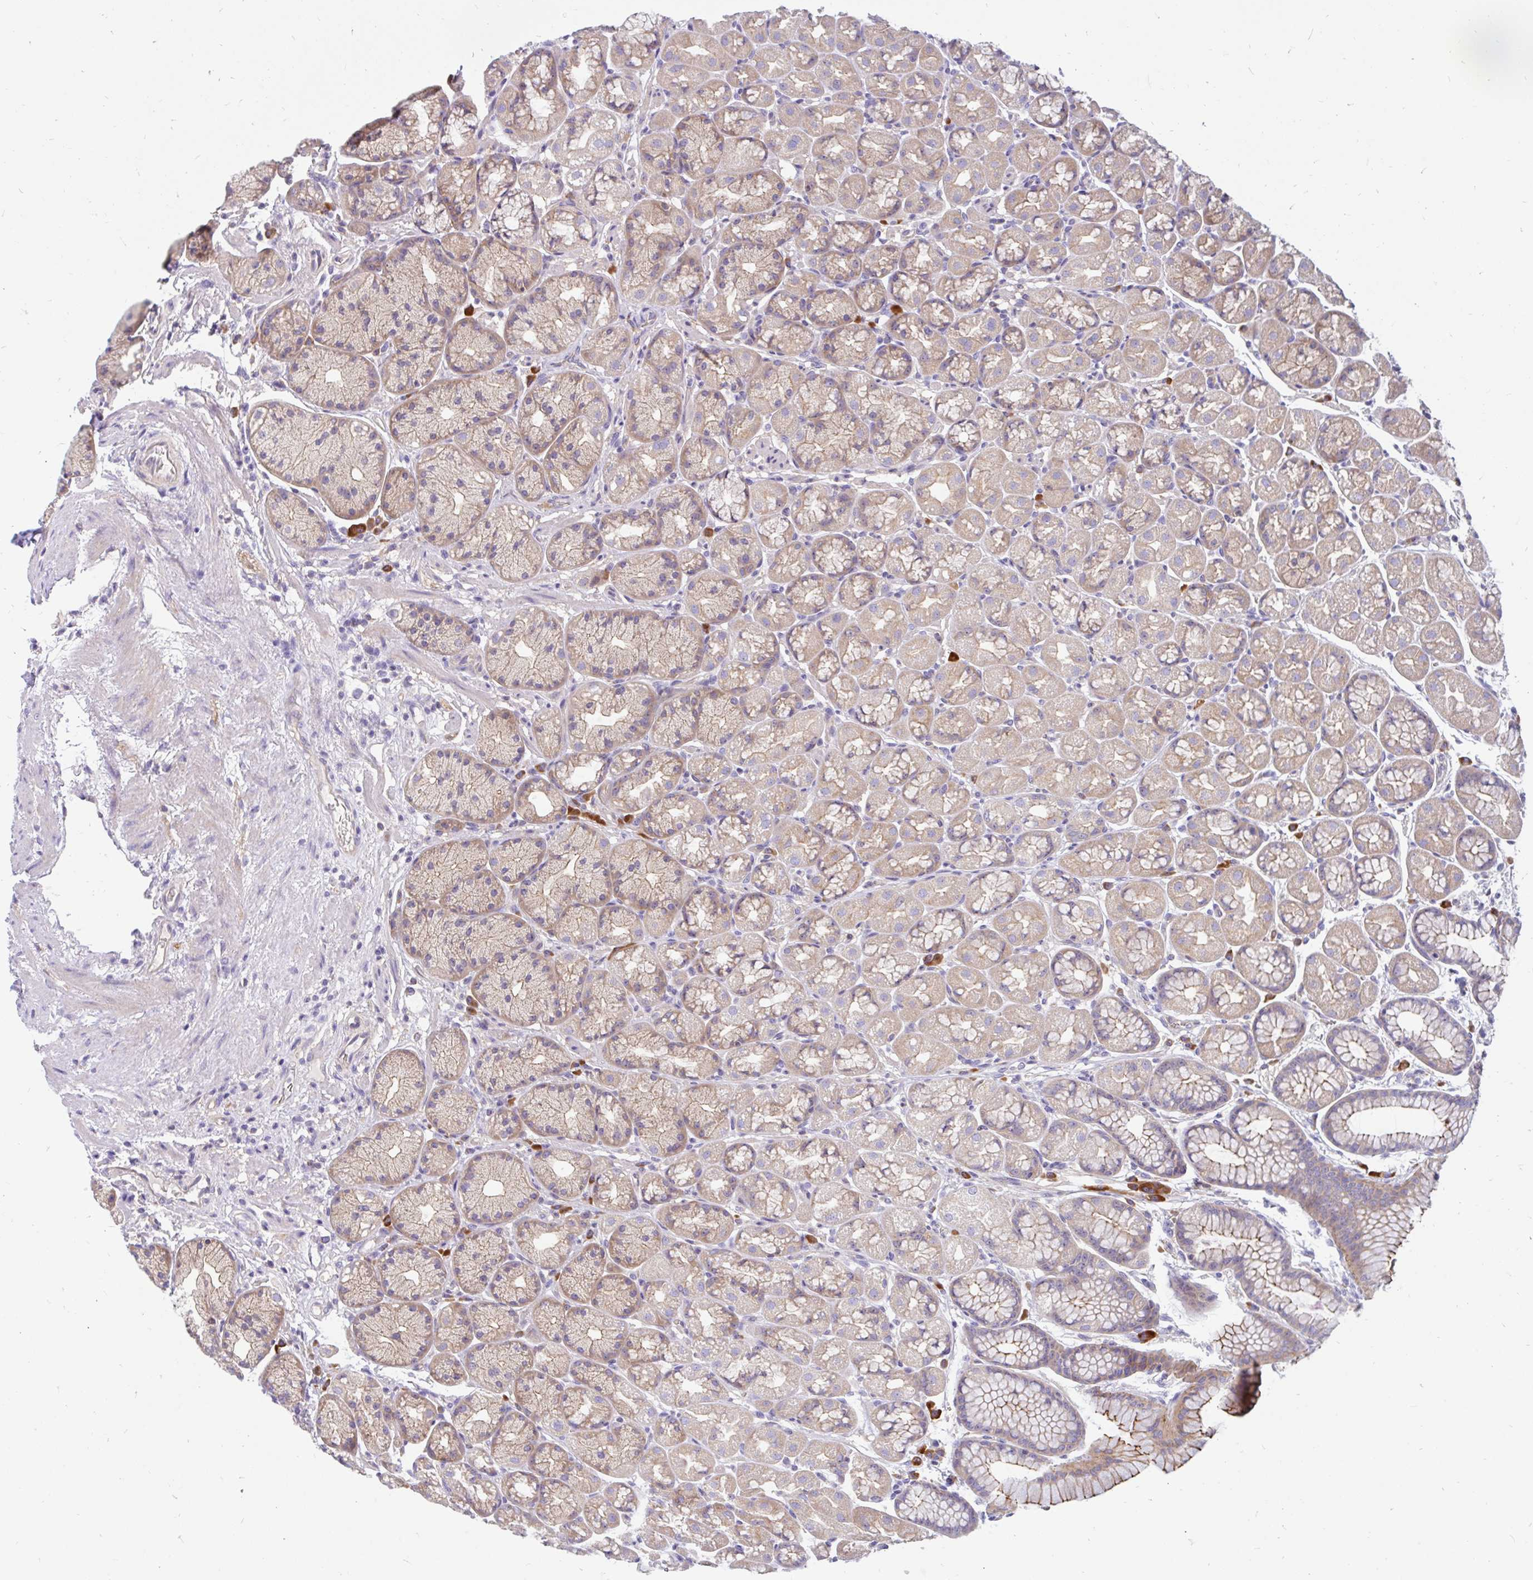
{"staining": {"intensity": "strong", "quantity": "<25%", "location": "cytoplasmic/membranous"}, "tissue": "stomach", "cell_type": "Glandular cells", "image_type": "normal", "snomed": [{"axis": "morphology", "description": "Normal tissue, NOS"}, {"axis": "topography", "description": "Stomach, lower"}], "caption": "Protein expression analysis of normal stomach exhibits strong cytoplasmic/membranous expression in about <25% of glandular cells. (brown staining indicates protein expression, while blue staining denotes nuclei).", "gene": "LRRC26", "patient": {"sex": "male", "age": 67}}